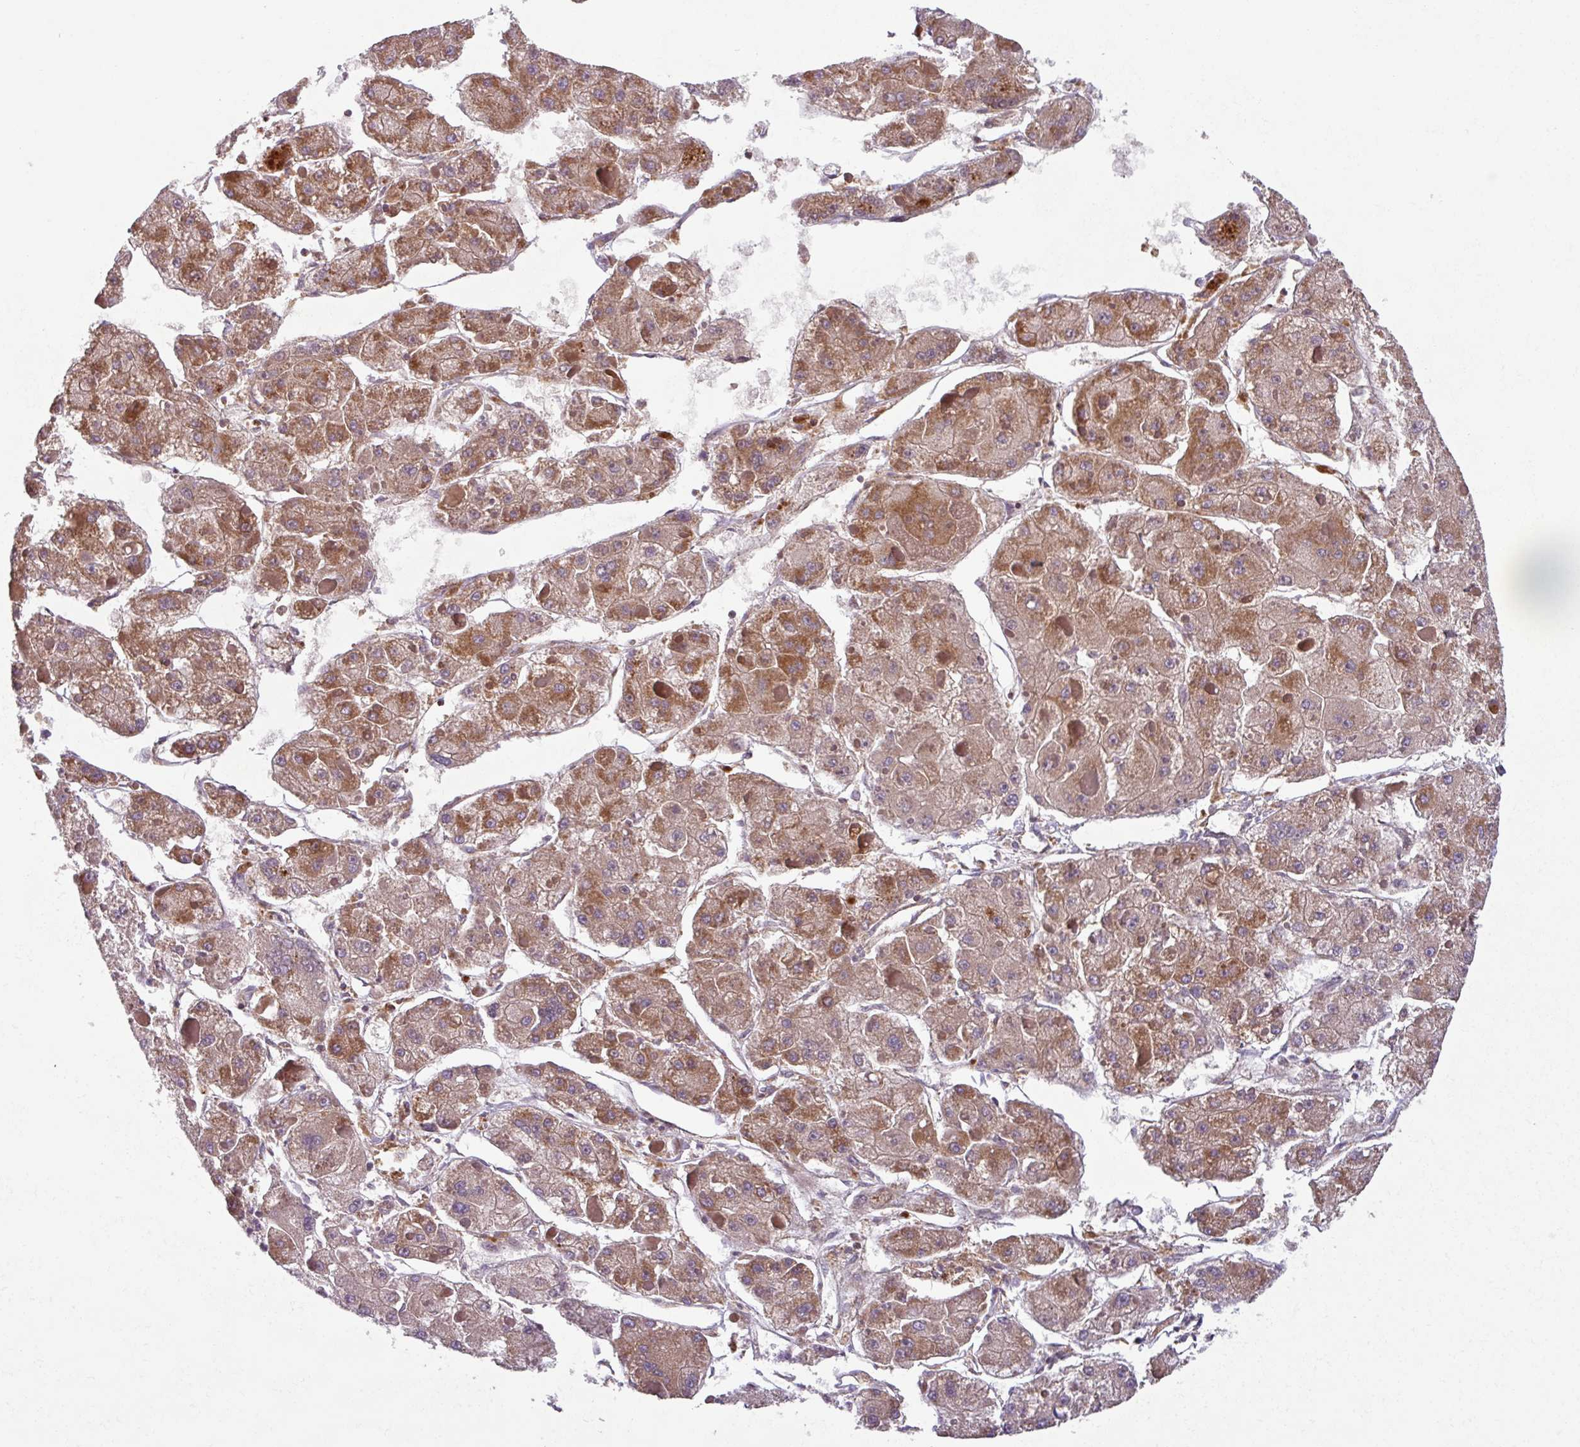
{"staining": {"intensity": "moderate", "quantity": ">75%", "location": "cytoplasmic/membranous"}, "tissue": "liver cancer", "cell_type": "Tumor cells", "image_type": "cancer", "snomed": [{"axis": "morphology", "description": "Carcinoma, Hepatocellular, NOS"}, {"axis": "topography", "description": "Liver"}], "caption": "Tumor cells demonstrate medium levels of moderate cytoplasmic/membranous staining in about >75% of cells in human liver cancer (hepatocellular carcinoma). (DAB IHC, brown staining for protein, blue staining for nuclei).", "gene": "PLEKHD1", "patient": {"sex": "female", "age": 73}}